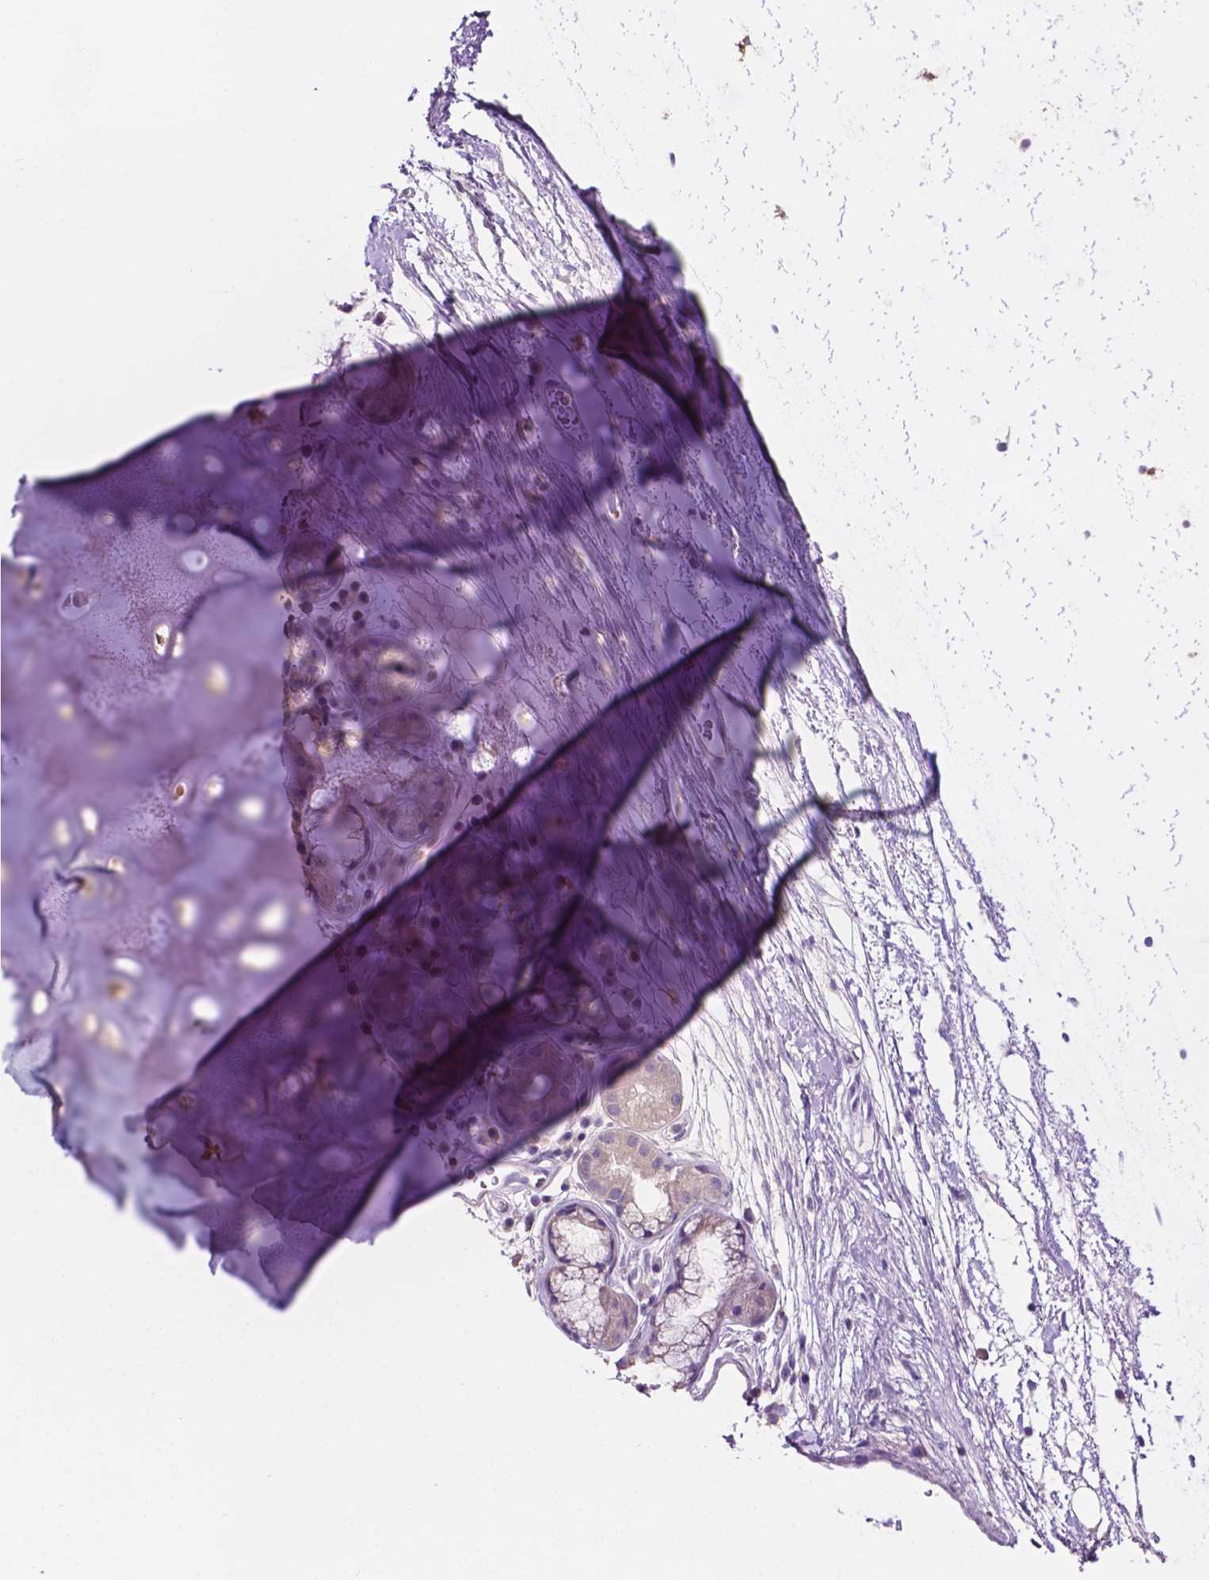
{"staining": {"intensity": "negative", "quantity": "none", "location": "none"}, "tissue": "adipose tissue", "cell_type": "Adipocytes", "image_type": "normal", "snomed": [{"axis": "morphology", "description": "Normal tissue, NOS"}, {"axis": "topography", "description": "Cartilage tissue"}, {"axis": "topography", "description": "Bronchus"}], "caption": "DAB (3,3'-diaminobenzidine) immunohistochemical staining of benign human adipose tissue demonstrates no significant expression in adipocytes.", "gene": "PRPS2", "patient": {"sex": "male", "age": 58}}